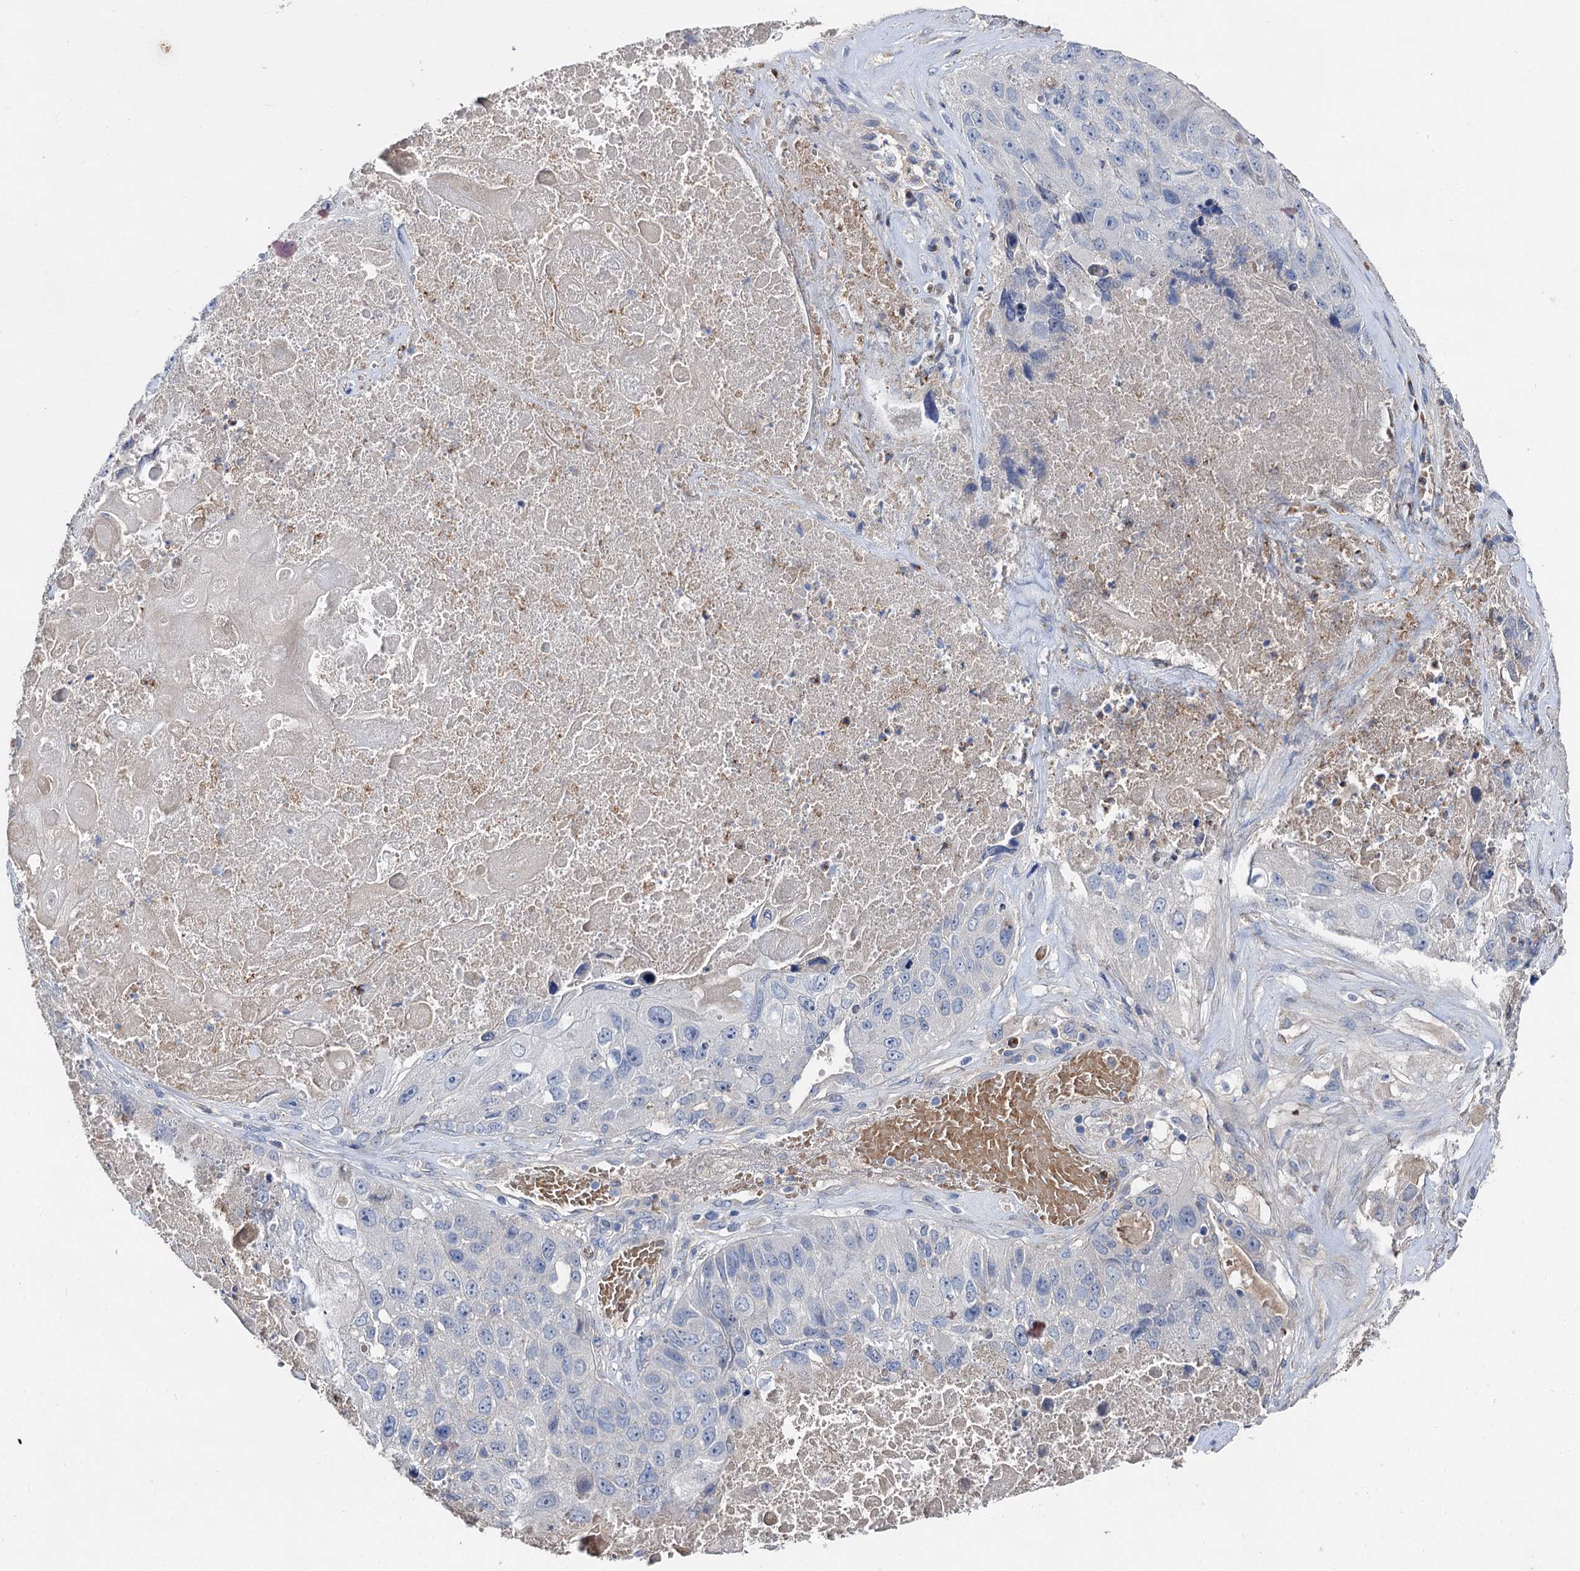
{"staining": {"intensity": "negative", "quantity": "none", "location": "none"}, "tissue": "lung cancer", "cell_type": "Tumor cells", "image_type": "cancer", "snomed": [{"axis": "morphology", "description": "Squamous cell carcinoma, NOS"}, {"axis": "topography", "description": "Lung"}], "caption": "Tumor cells are negative for brown protein staining in lung squamous cell carcinoma.", "gene": "HVCN1", "patient": {"sex": "male", "age": 61}}